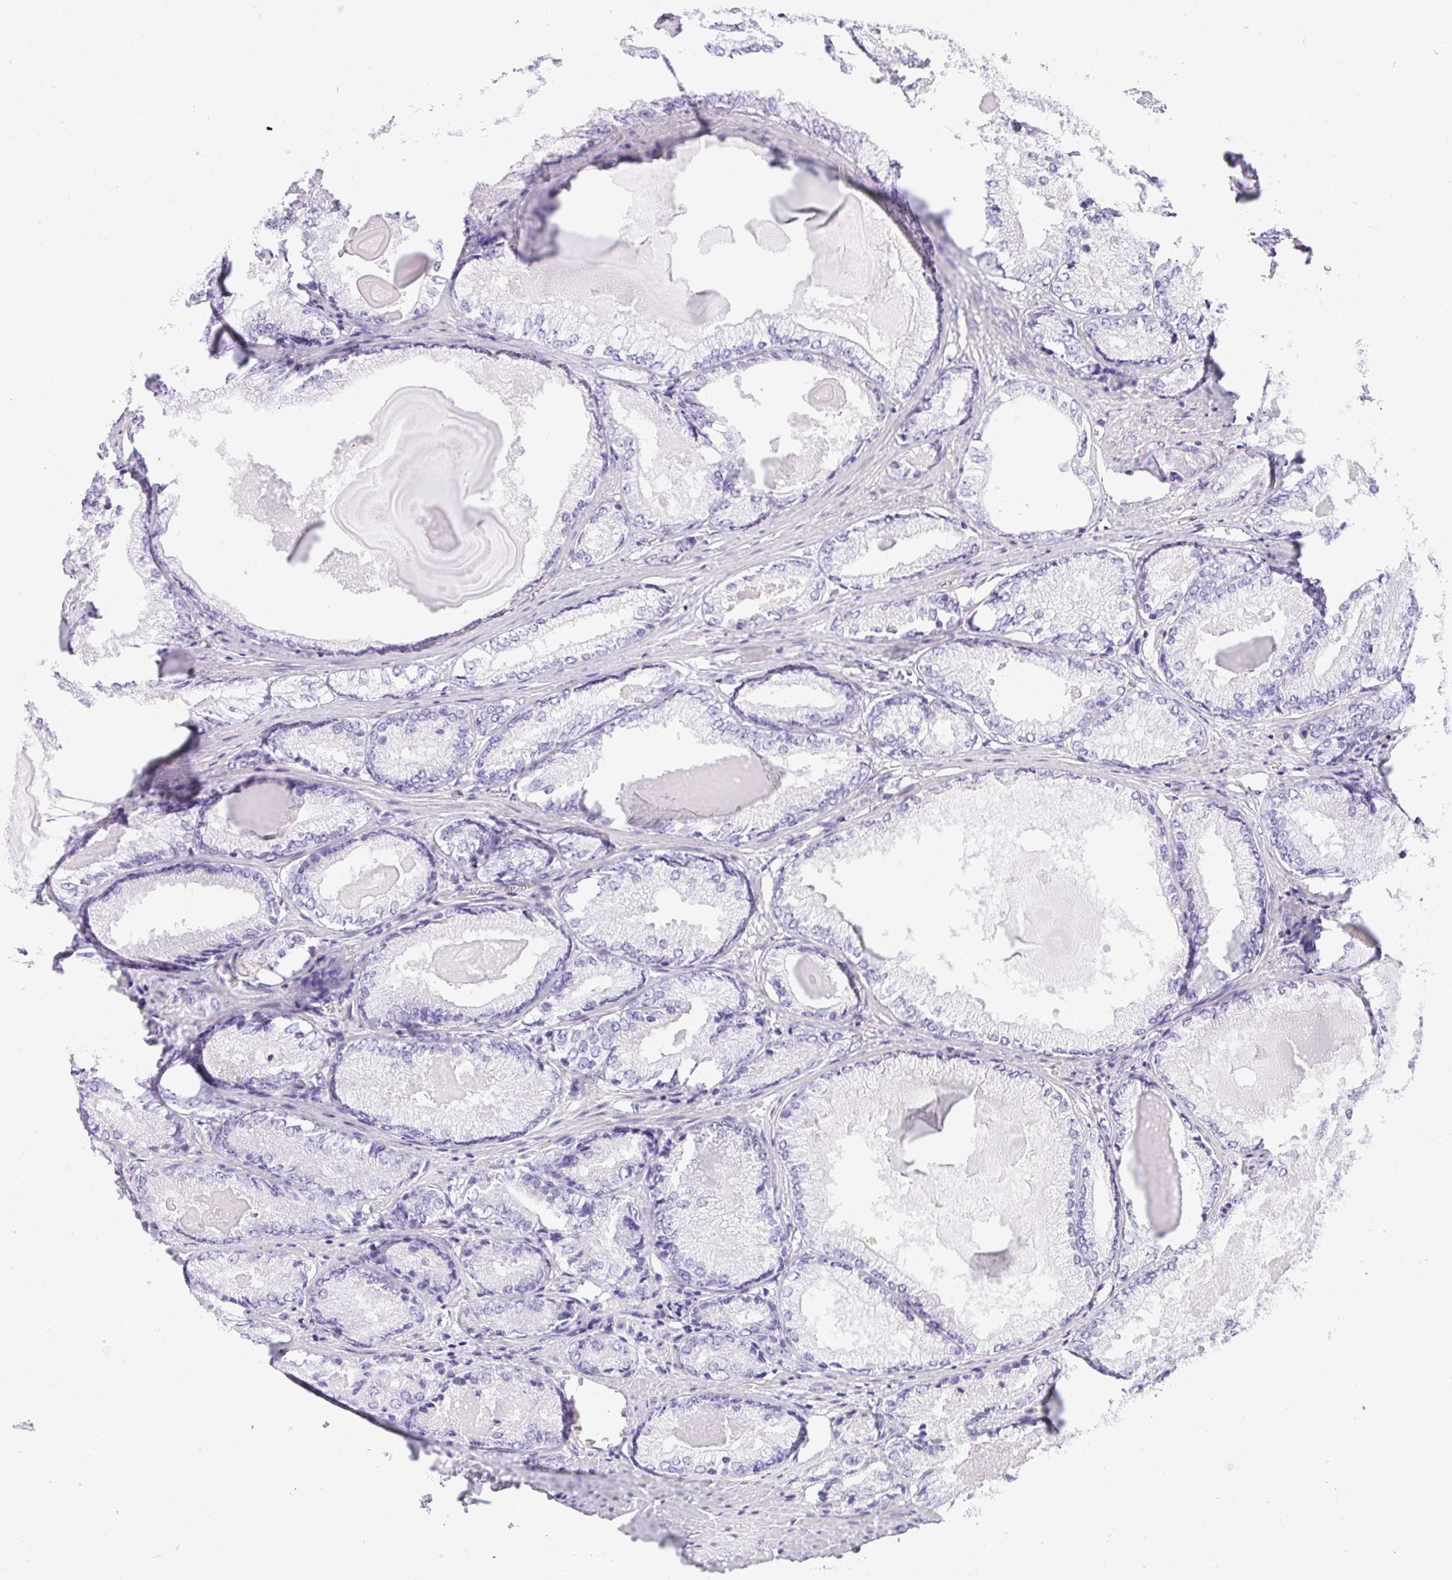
{"staining": {"intensity": "negative", "quantity": "none", "location": "none"}, "tissue": "prostate cancer", "cell_type": "Tumor cells", "image_type": "cancer", "snomed": [{"axis": "morphology", "description": "Adenocarcinoma, NOS"}, {"axis": "morphology", "description": "Adenocarcinoma, Low grade"}, {"axis": "topography", "description": "Prostate"}], "caption": "This is an immunohistochemistry (IHC) photomicrograph of prostate adenocarcinoma. There is no staining in tumor cells.", "gene": "PLPPR3", "patient": {"sex": "male", "age": 68}}